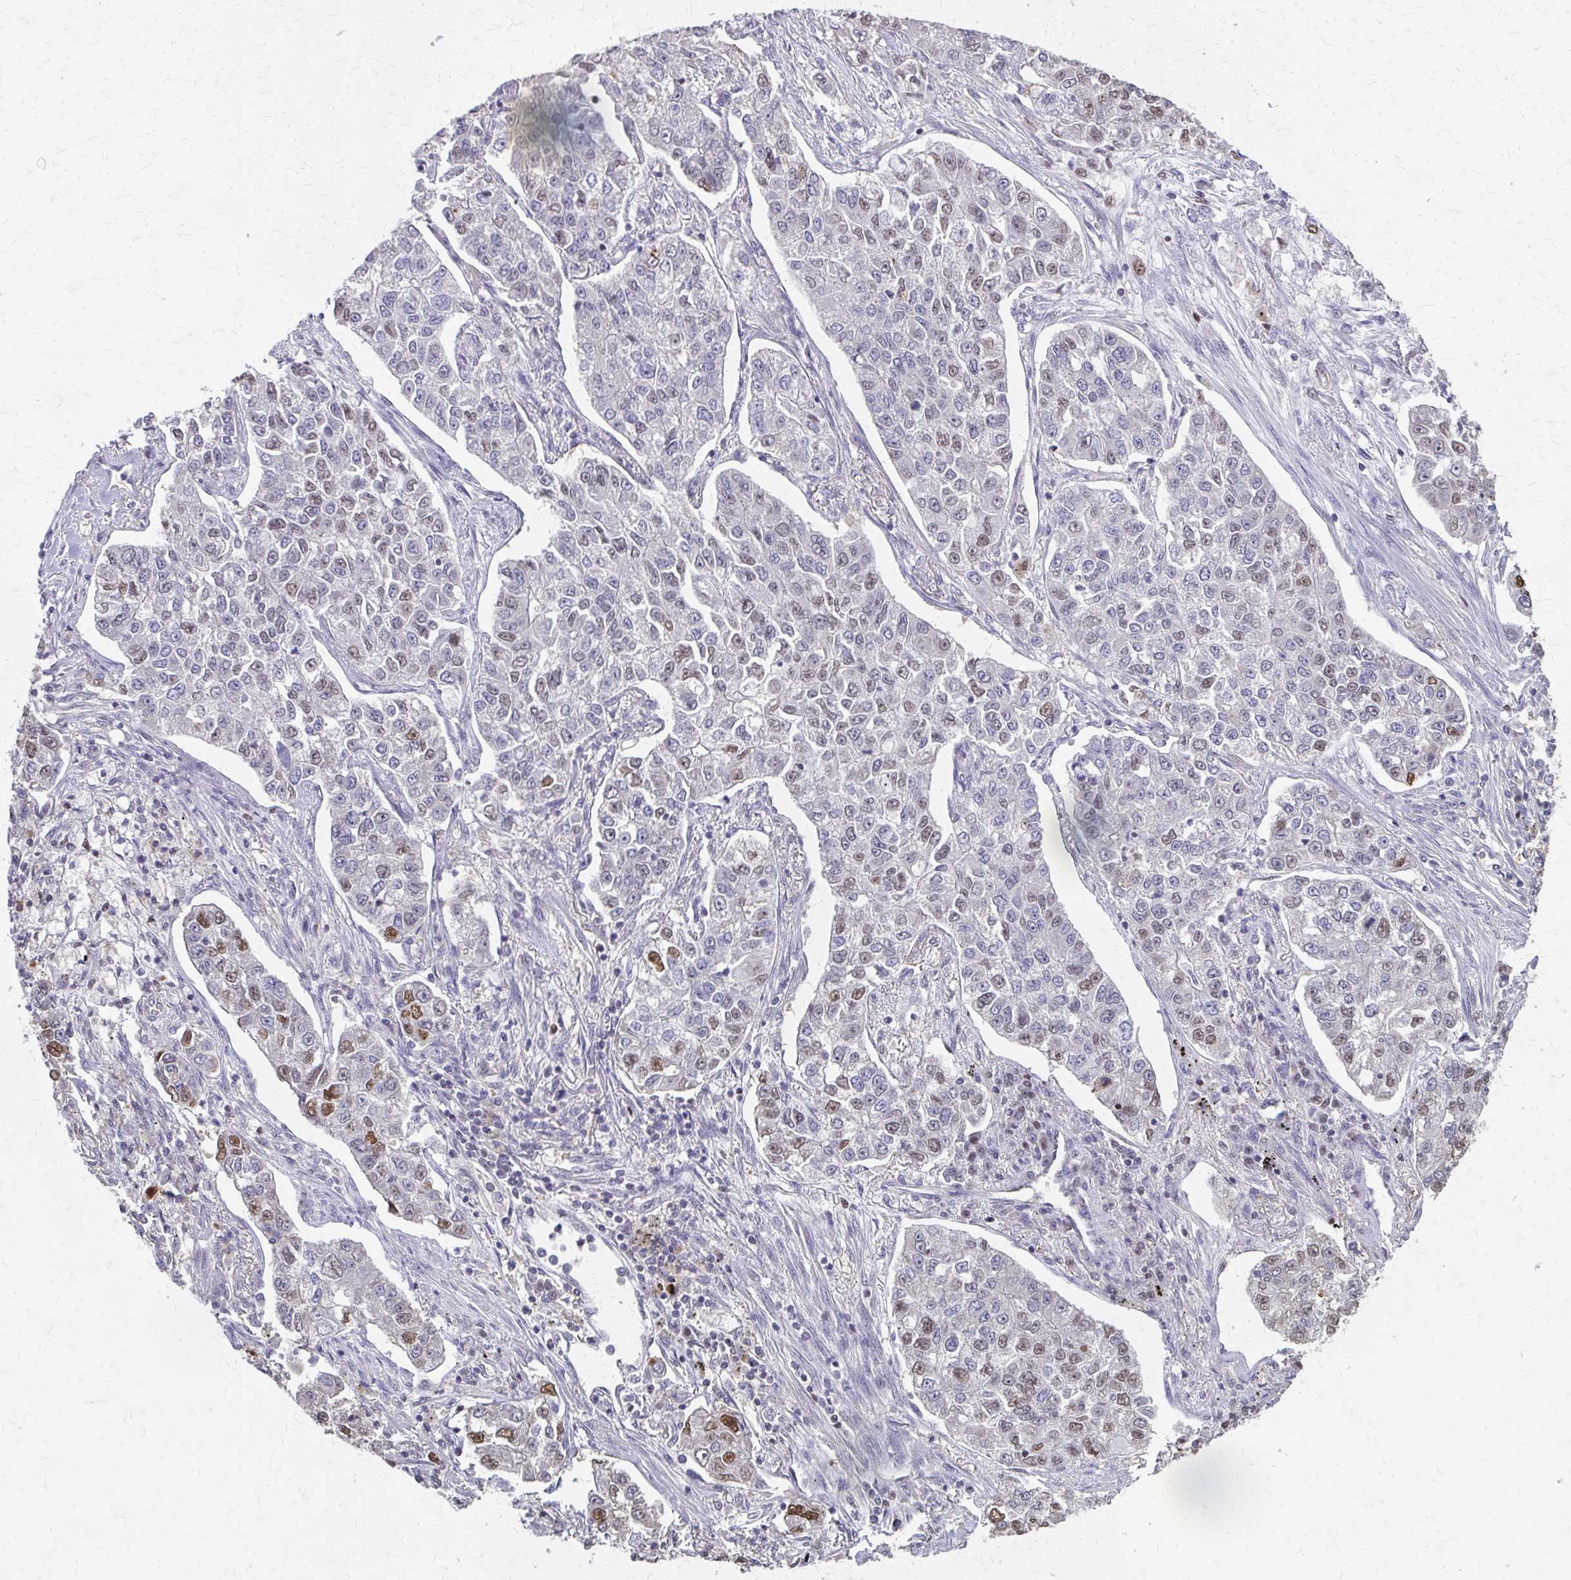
{"staining": {"intensity": "moderate", "quantity": "<25%", "location": "nuclear"}, "tissue": "lung cancer", "cell_type": "Tumor cells", "image_type": "cancer", "snomed": [{"axis": "morphology", "description": "Adenocarcinoma, NOS"}, {"axis": "topography", "description": "Lung"}], "caption": "This is an image of IHC staining of adenocarcinoma (lung), which shows moderate expression in the nuclear of tumor cells.", "gene": "RABGAP1L", "patient": {"sex": "male", "age": 49}}